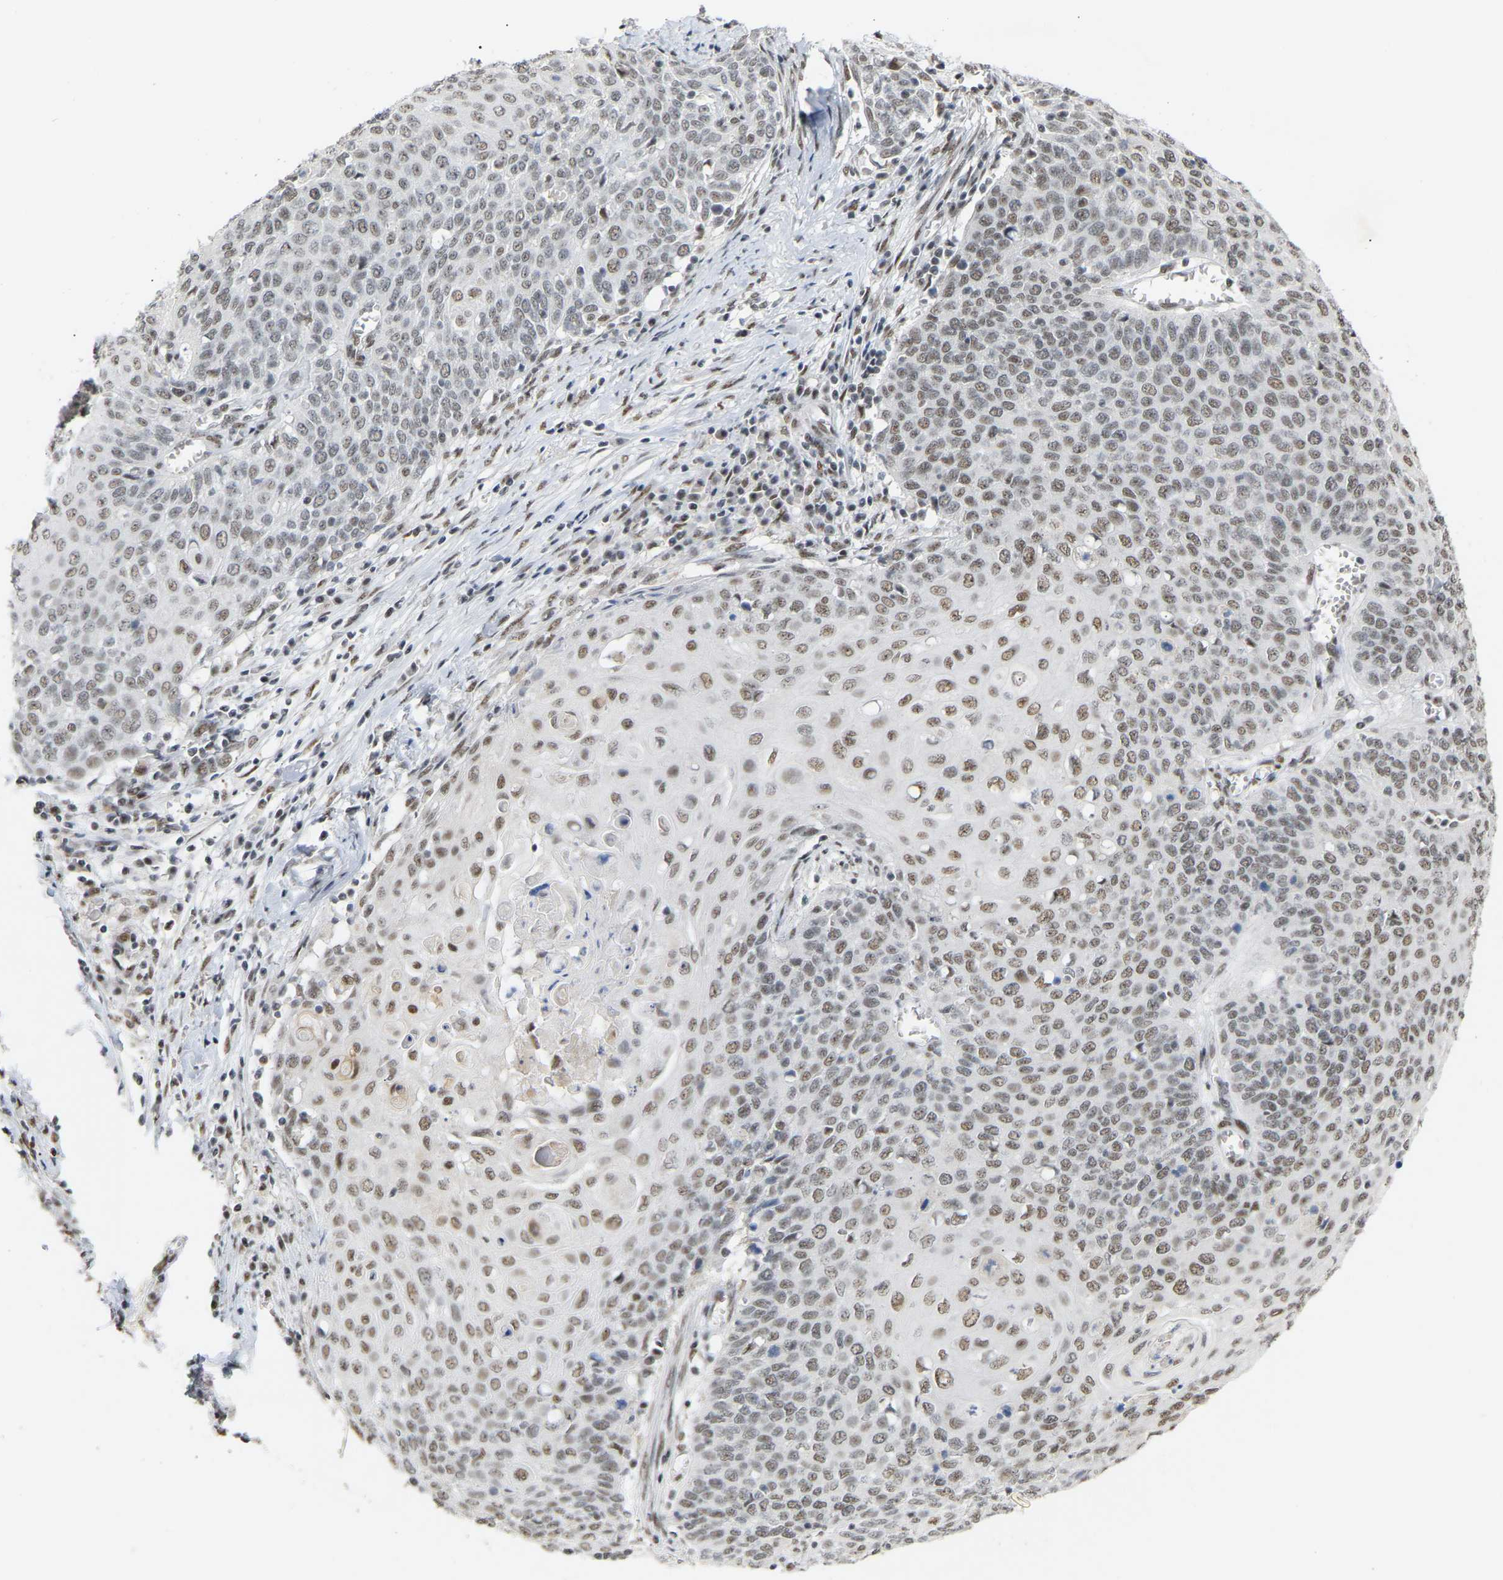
{"staining": {"intensity": "weak", "quantity": "25%-75%", "location": "nuclear"}, "tissue": "cervical cancer", "cell_type": "Tumor cells", "image_type": "cancer", "snomed": [{"axis": "morphology", "description": "Squamous cell carcinoma, NOS"}, {"axis": "topography", "description": "Cervix"}], "caption": "Cervical cancer (squamous cell carcinoma) tissue displays weak nuclear positivity in approximately 25%-75% of tumor cells, visualized by immunohistochemistry.", "gene": "NELFB", "patient": {"sex": "female", "age": 39}}